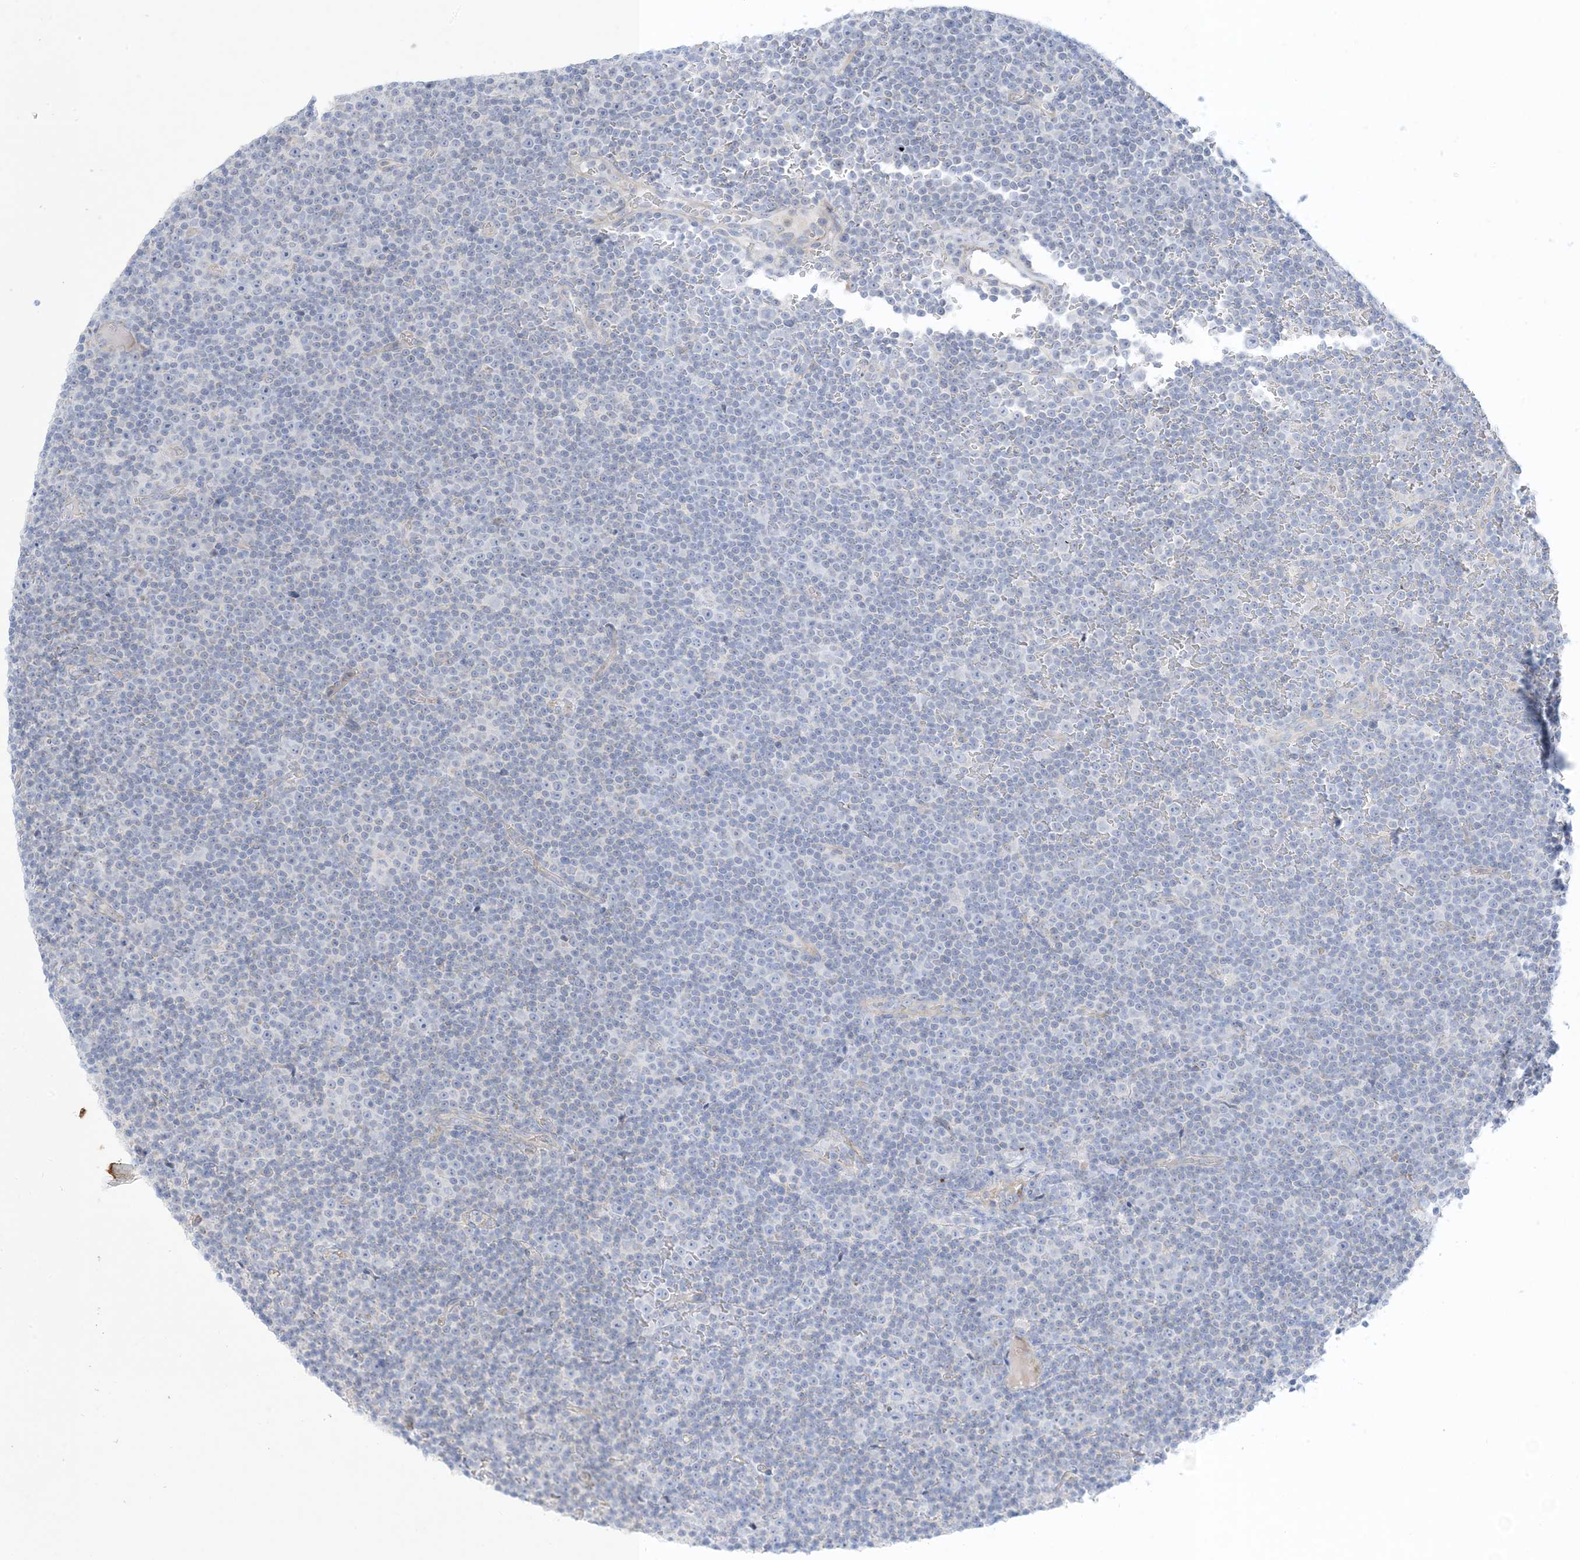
{"staining": {"intensity": "negative", "quantity": "none", "location": "none"}, "tissue": "lymphoma", "cell_type": "Tumor cells", "image_type": "cancer", "snomed": [{"axis": "morphology", "description": "Malignant lymphoma, non-Hodgkin's type, Low grade"}, {"axis": "topography", "description": "Lymph node"}], "caption": "Tumor cells are negative for brown protein staining in lymphoma.", "gene": "XIRP2", "patient": {"sex": "female", "age": 67}}